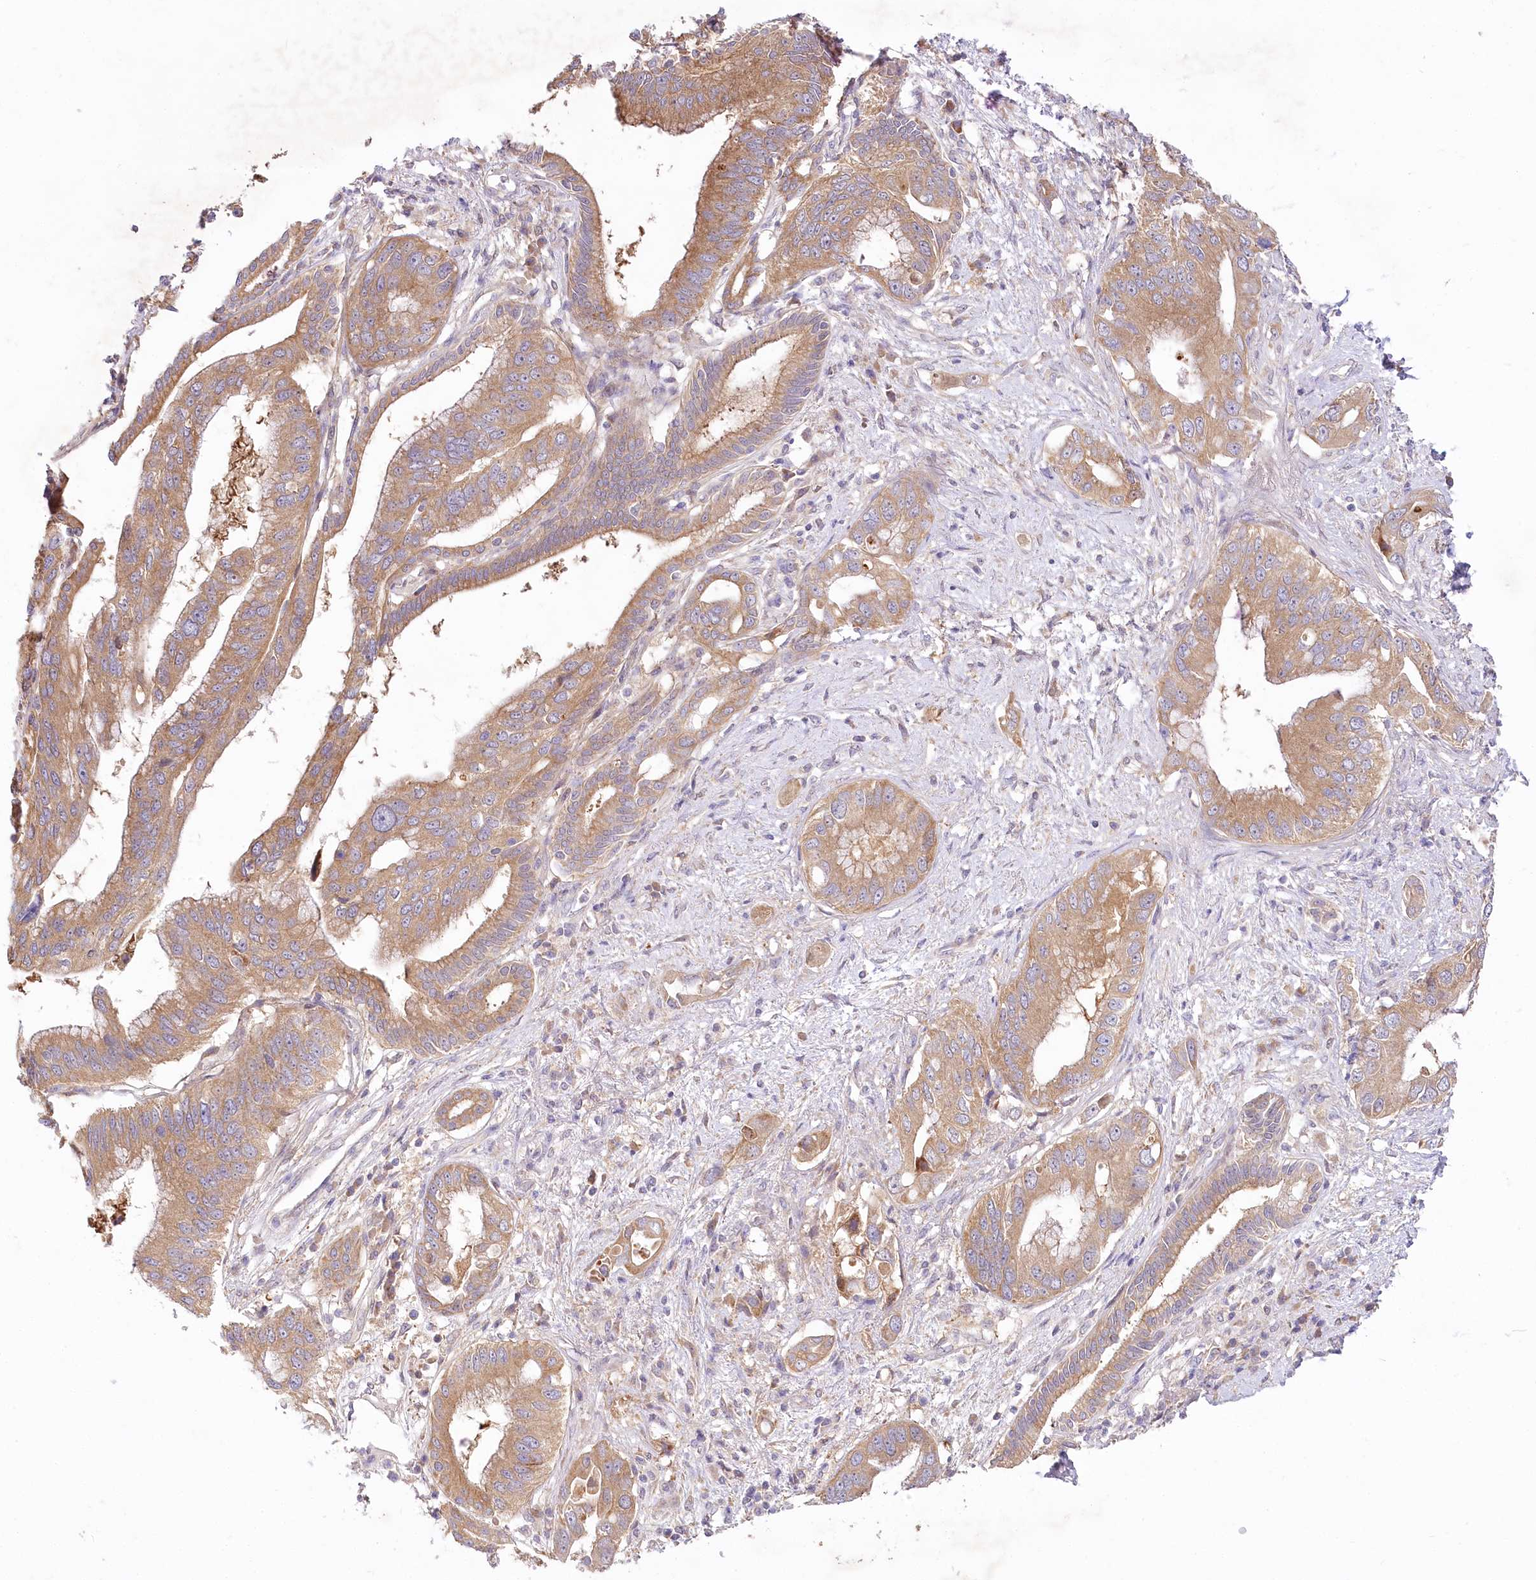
{"staining": {"intensity": "moderate", "quantity": ">75%", "location": "cytoplasmic/membranous"}, "tissue": "pancreatic cancer", "cell_type": "Tumor cells", "image_type": "cancer", "snomed": [{"axis": "morphology", "description": "Inflammation, NOS"}, {"axis": "morphology", "description": "Adenocarcinoma, NOS"}, {"axis": "topography", "description": "Pancreas"}], "caption": "This is an image of IHC staining of pancreatic cancer, which shows moderate expression in the cytoplasmic/membranous of tumor cells.", "gene": "PYROXD1", "patient": {"sex": "female", "age": 56}}